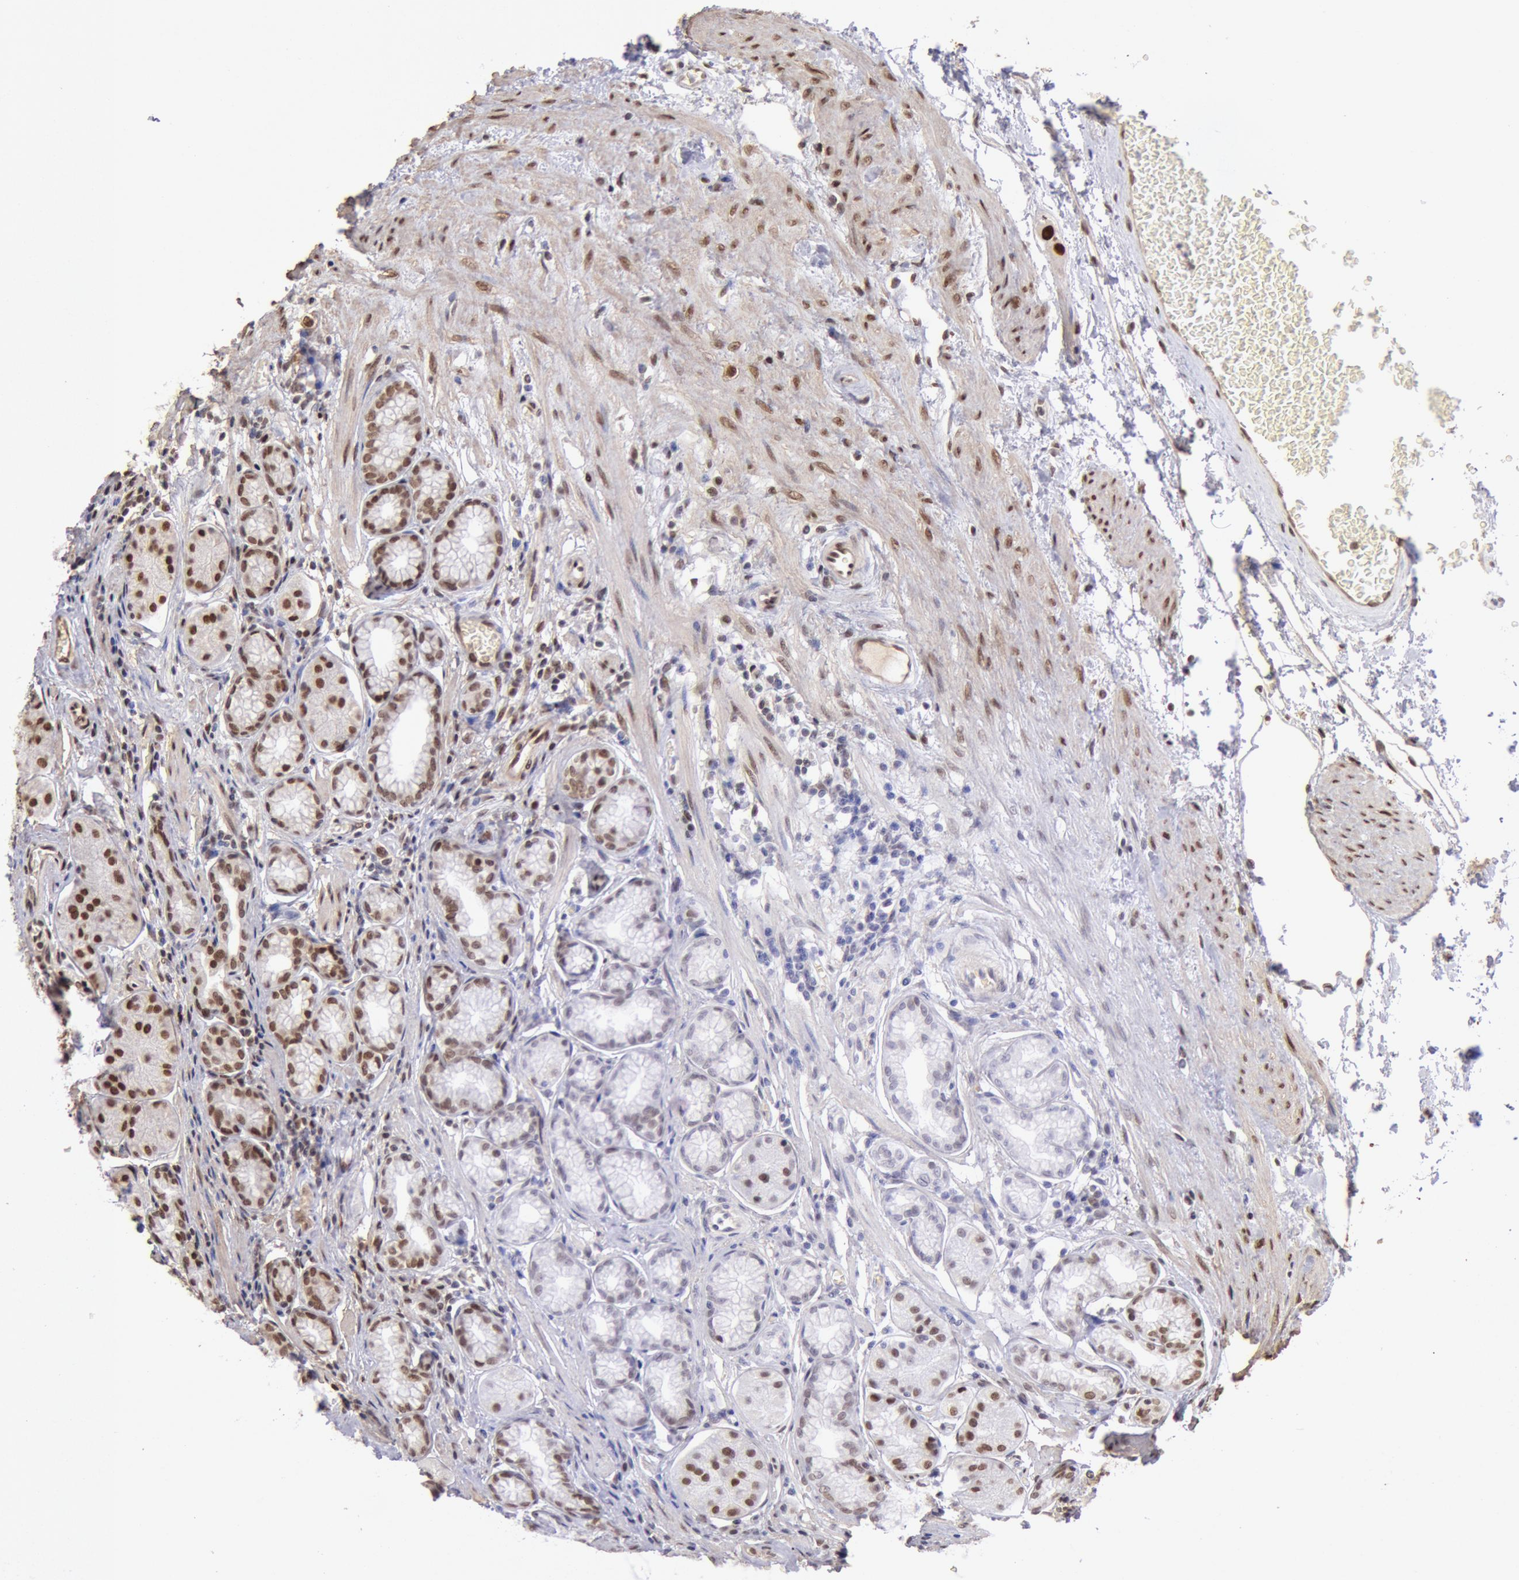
{"staining": {"intensity": "moderate", "quantity": "25%-75%", "location": "nuclear"}, "tissue": "stomach", "cell_type": "Glandular cells", "image_type": "normal", "snomed": [{"axis": "morphology", "description": "Normal tissue, NOS"}, {"axis": "topography", "description": "Stomach"}, {"axis": "topography", "description": "Stomach, lower"}], "caption": "Normal stomach exhibits moderate nuclear staining in about 25%-75% of glandular cells (DAB IHC, brown staining for protein, blue staining for nuclei)..", "gene": "CDKN2B", "patient": {"sex": "male", "age": 76}}